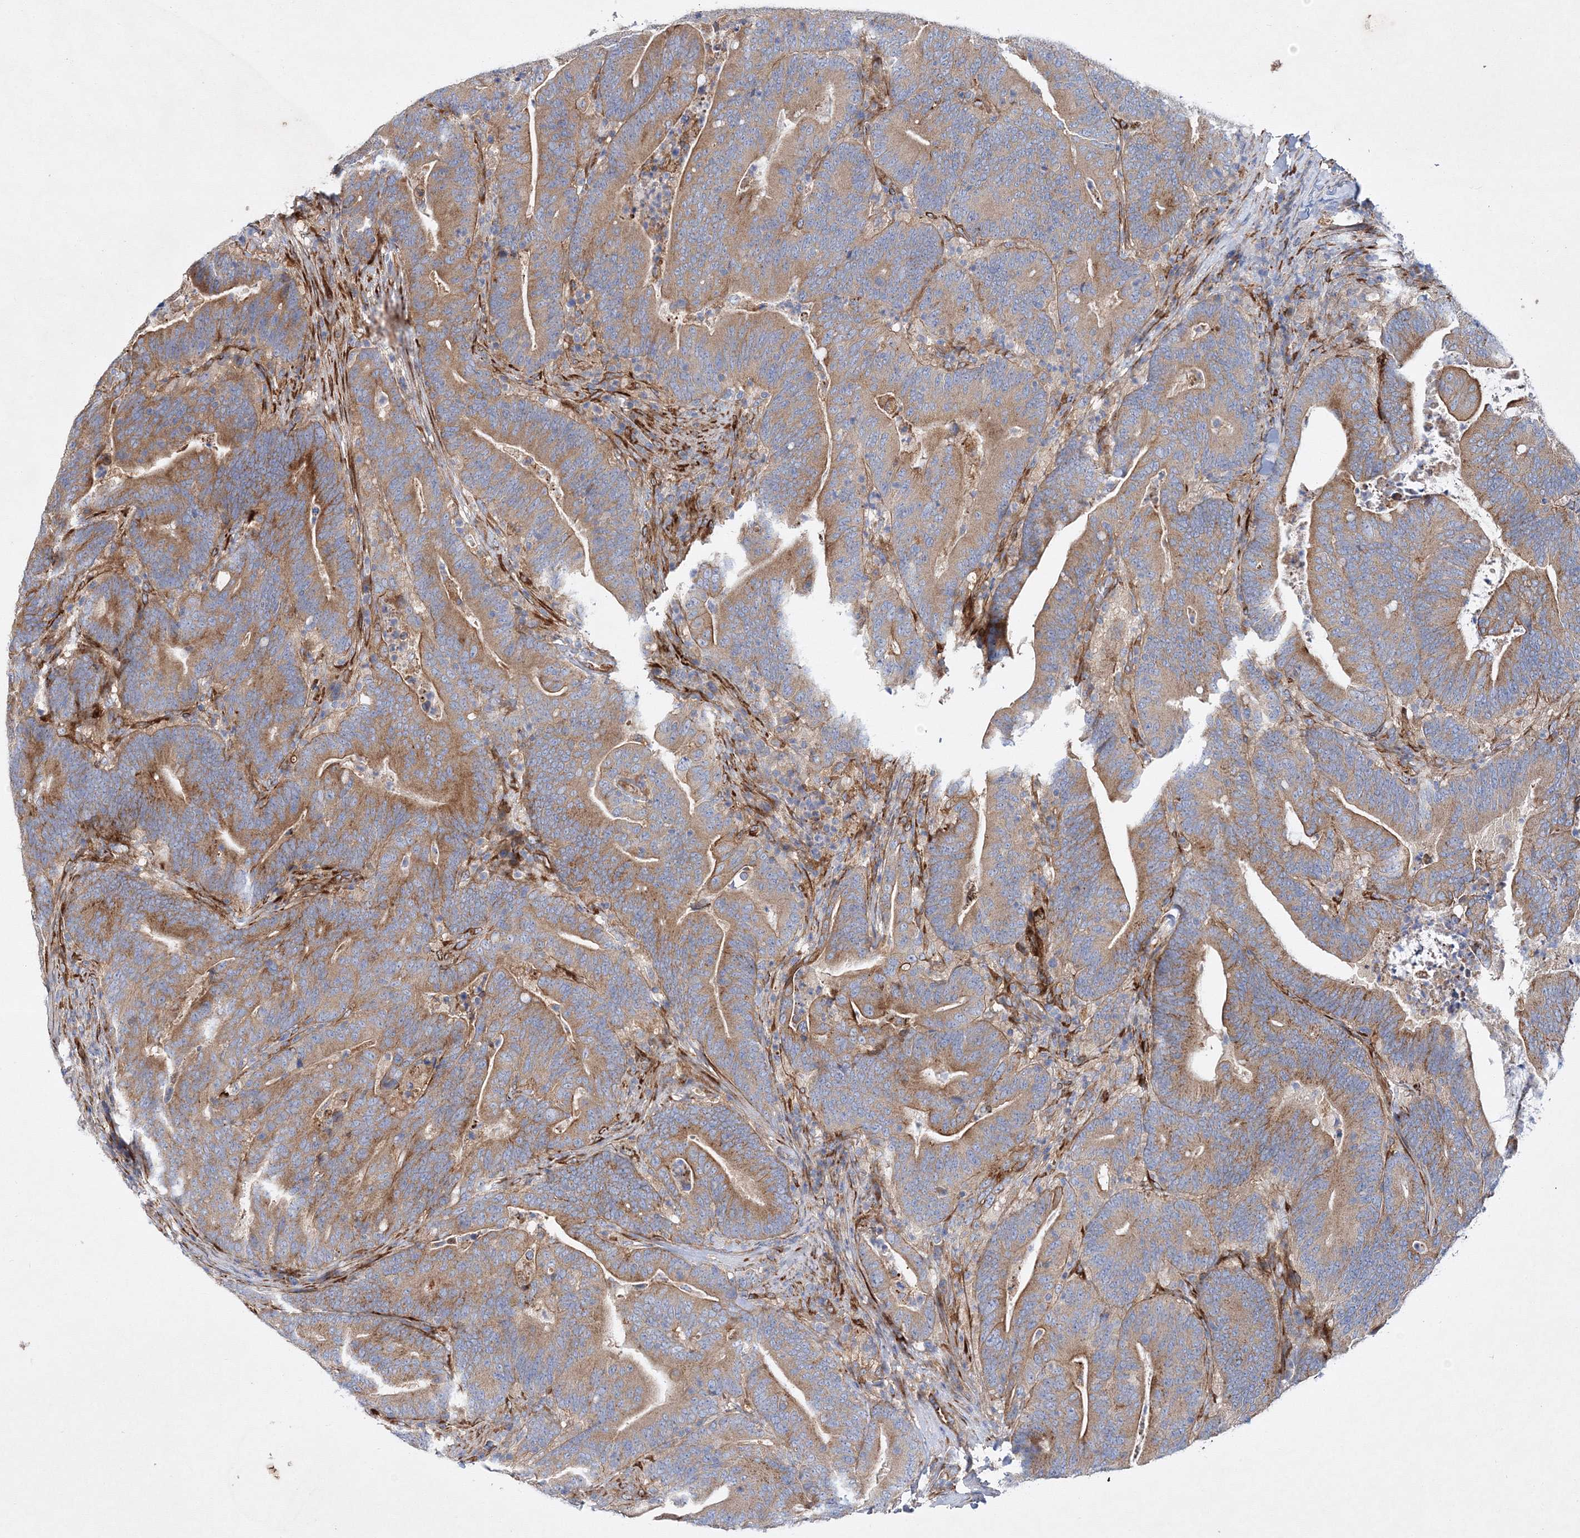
{"staining": {"intensity": "moderate", "quantity": ">75%", "location": "cytoplasmic/membranous"}, "tissue": "colorectal cancer", "cell_type": "Tumor cells", "image_type": "cancer", "snomed": [{"axis": "morphology", "description": "Adenocarcinoma, NOS"}, {"axis": "topography", "description": "Colon"}], "caption": "Immunohistochemical staining of colorectal adenocarcinoma reveals medium levels of moderate cytoplasmic/membranous protein staining in approximately >75% of tumor cells.", "gene": "ZFYVE16", "patient": {"sex": "female", "age": 67}}